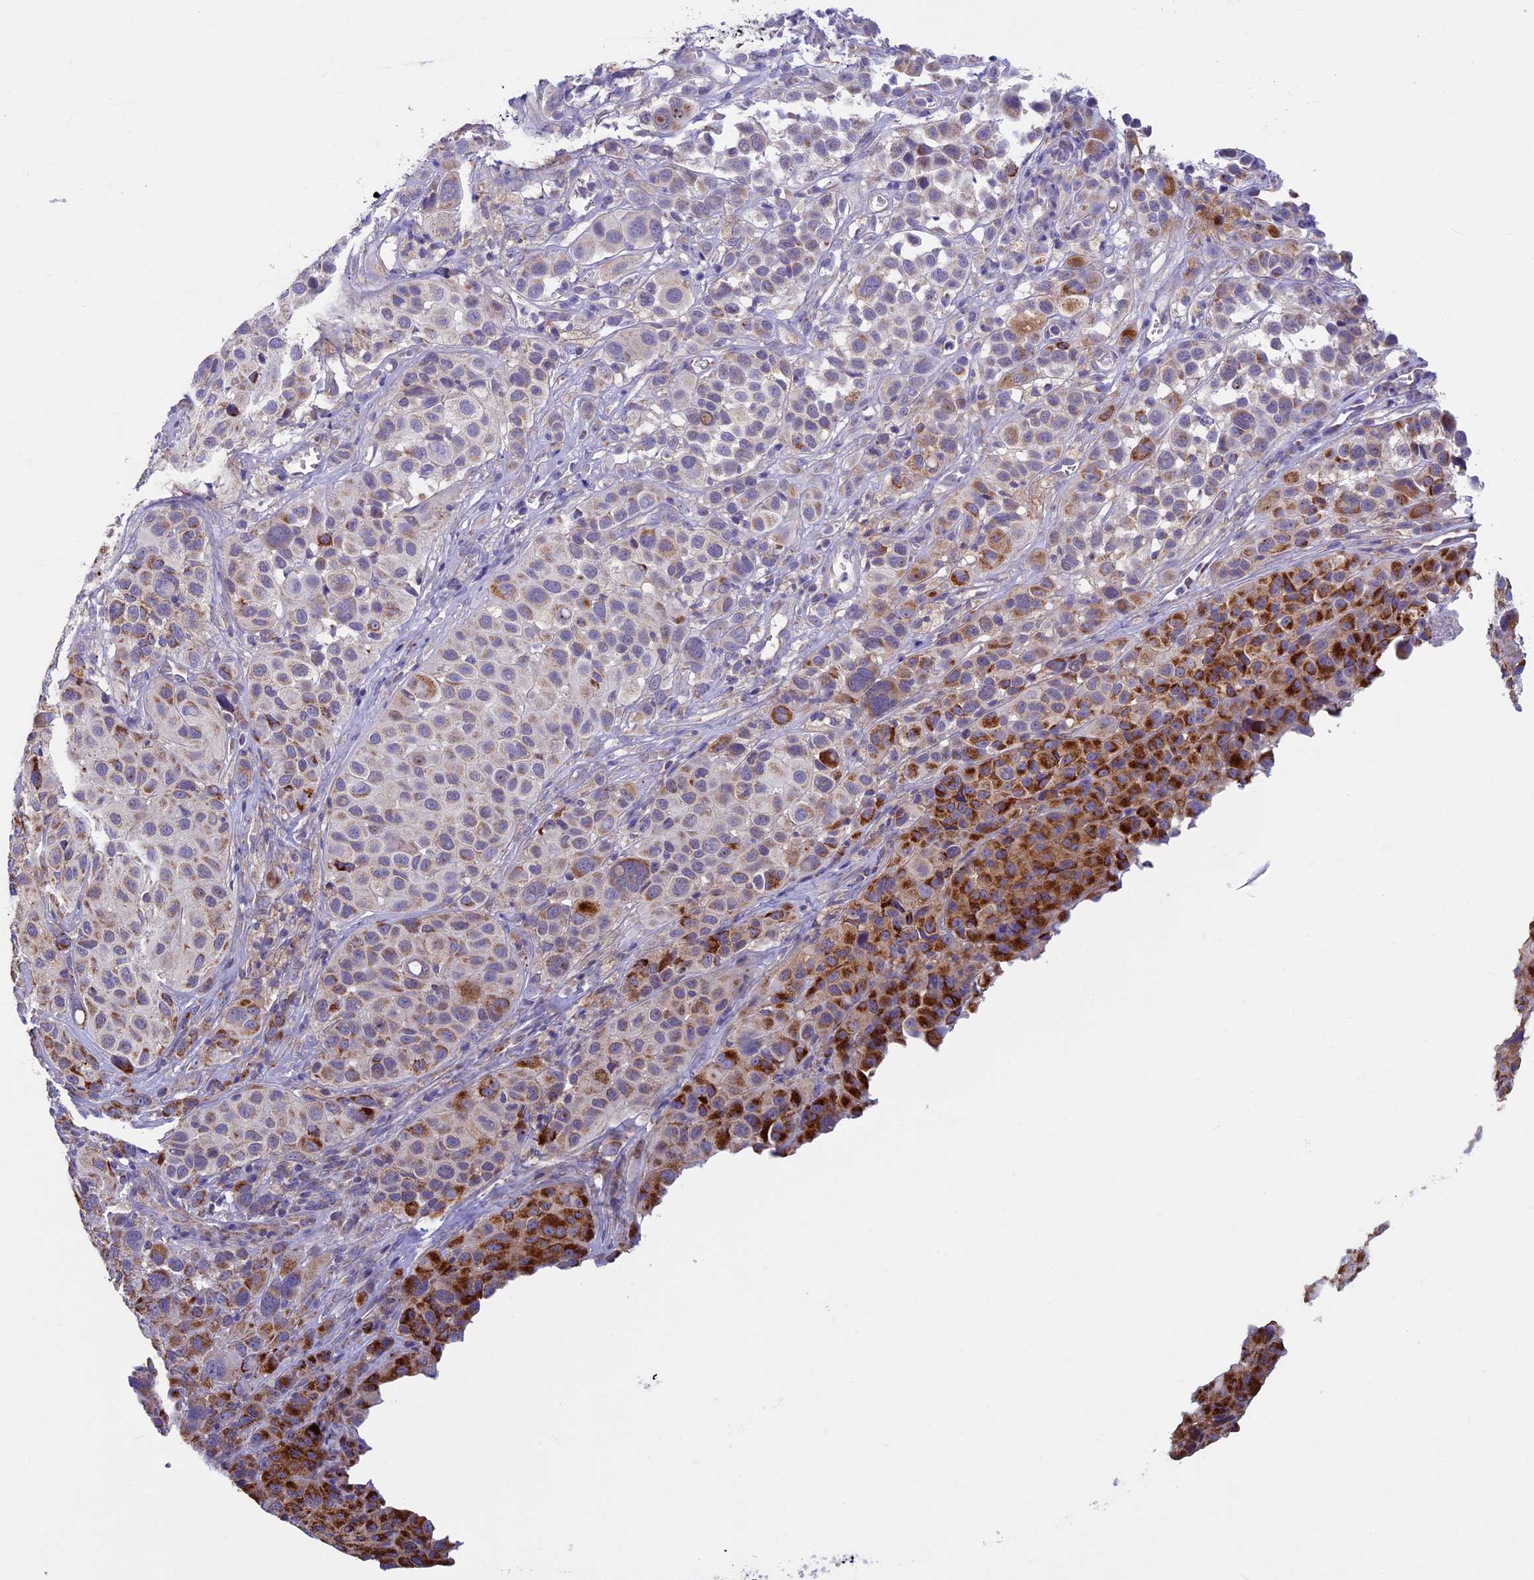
{"staining": {"intensity": "strong", "quantity": "25%-75%", "location": "cytoplasmic/membranous"}, "tissue": "melanoma", "cell_type": "Tumor cells", "image_type": "cancer", "snomed": [{"axis": "morphology", "description": "Malignant melanoma, NOS"}, {"axis": "topography", "description": "Skin of trunk"}], "caption": "Protein staining exhibits strong cytoplasmic/membranous positivity in about 25%-75% of tumor cells in malignant melanoma. The protein of interest is shown in brown color, while the nuclei are stained blue.", "gene": "MFSD12", "patient": {"sex": "male", "age": 71}}